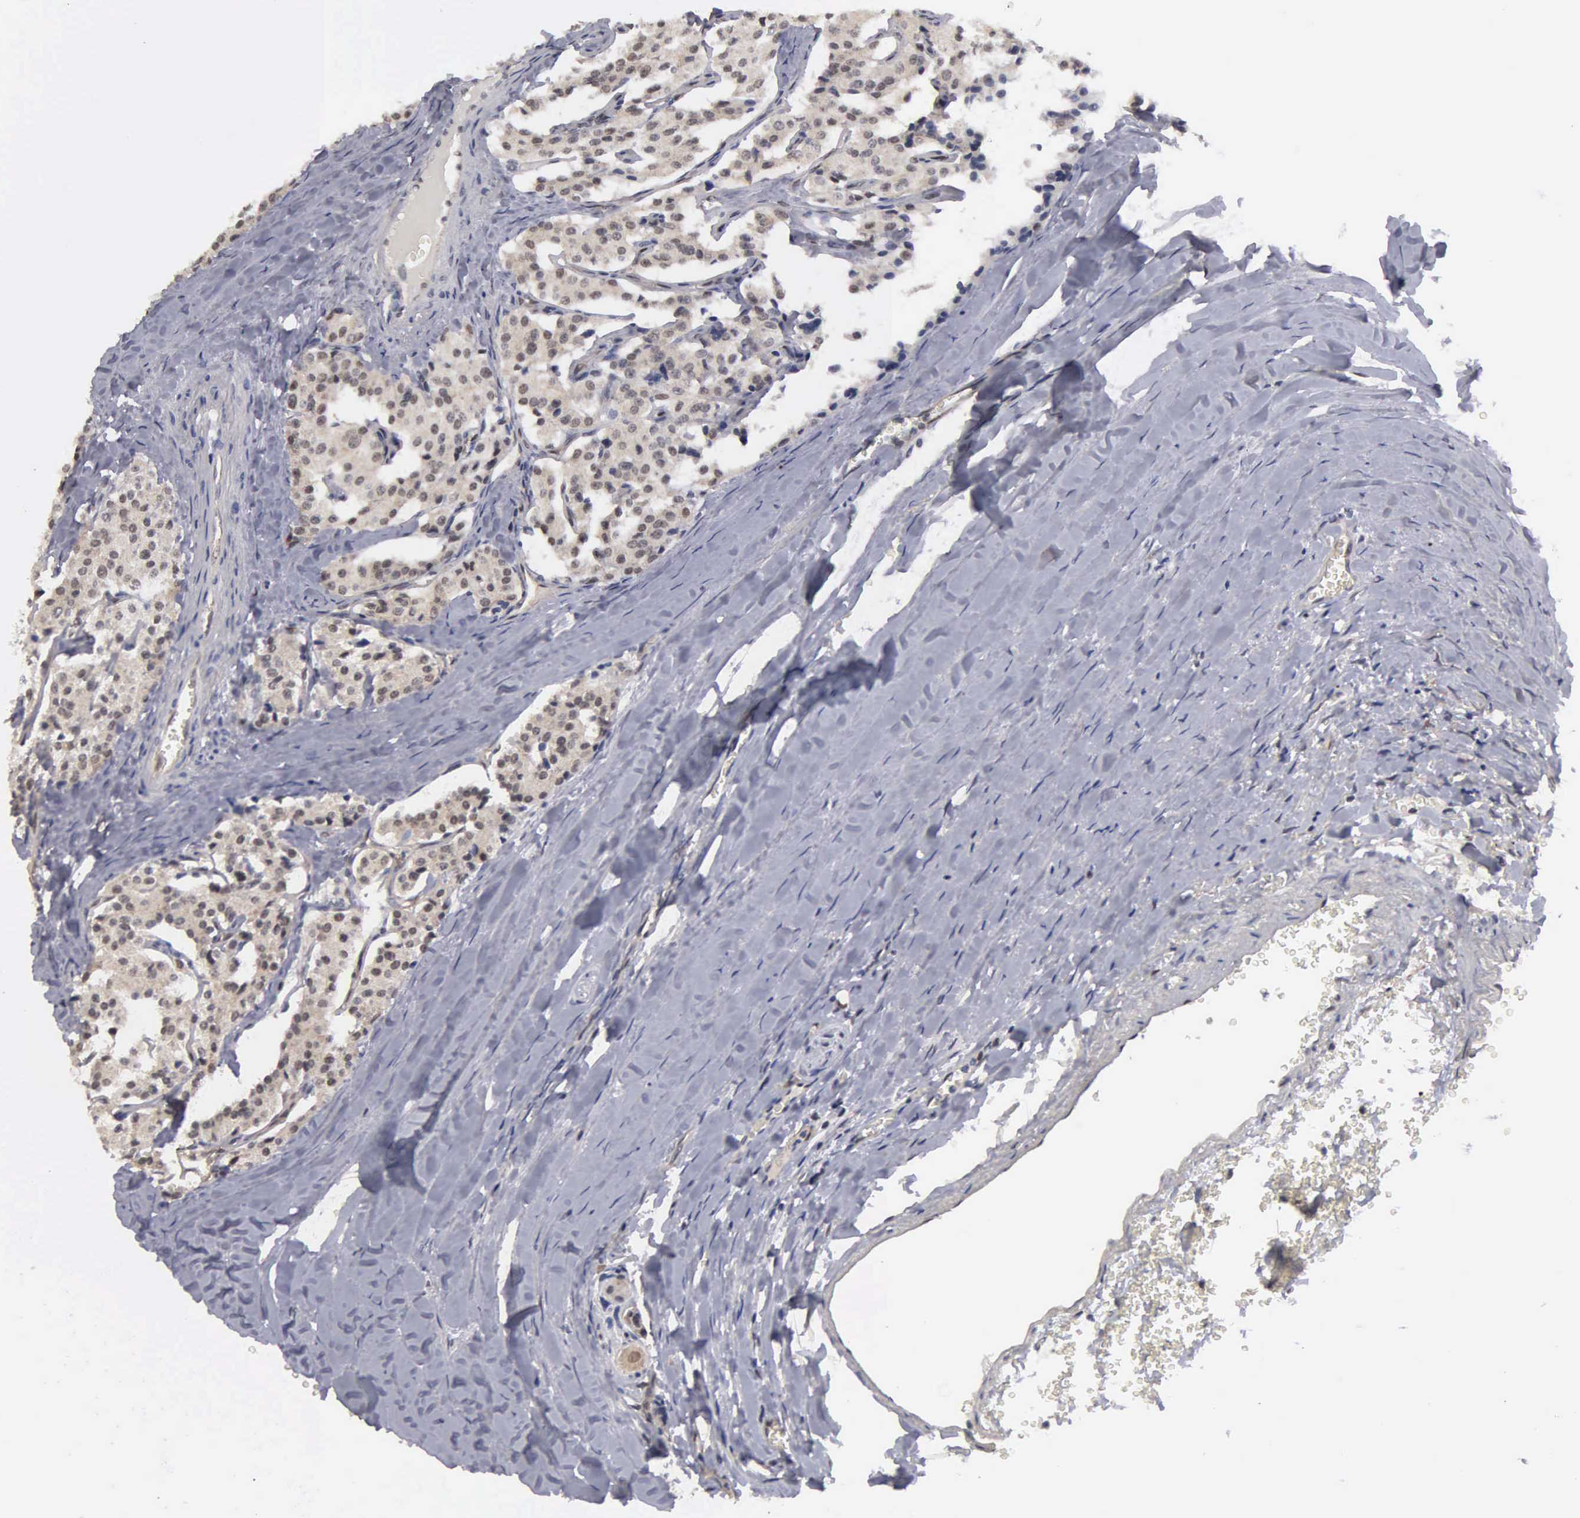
{"staining": {"intensity": "moderate", "quantity": "25%-75%", "location": "nuclear"}, "tissue": "carcinoid", "cell_type": "Tumor cells", "image_type": "cancer", "snomed": [{"axis": "morphology", "description": "Carcinoid, malignant, NOS"}, {"axis": "topography", "description": "Bronchus"}], "caption": "The micrograph displays a brown stain indicating the presence of a protein in the nuclear of tumor cells in malignant carcinoid.", "gene": "ZBTB33", "patient": {"sex": "male", "age": 55}}